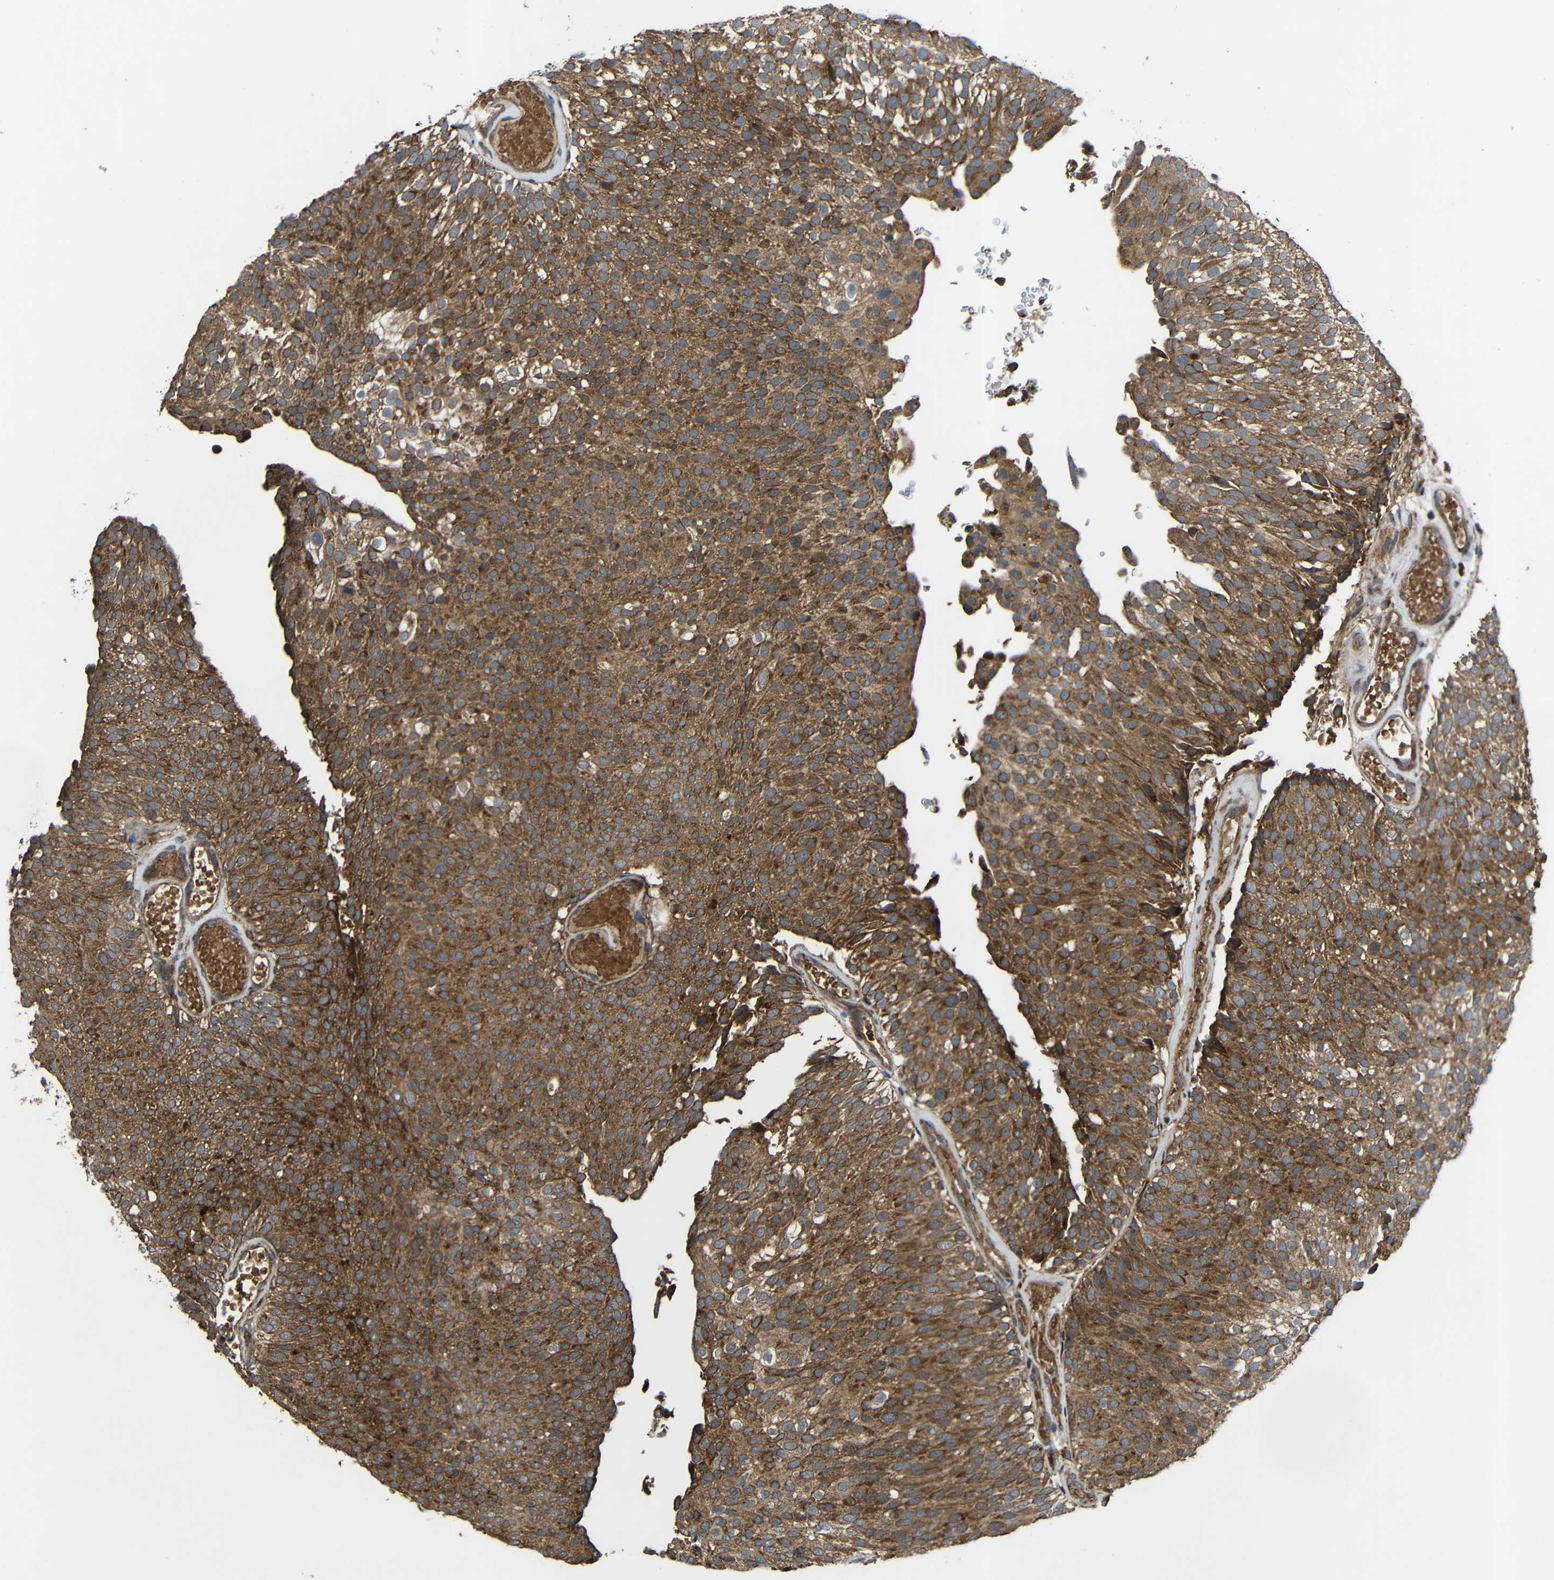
{"staining": {"intensity": "strong", "quantity": "25%-75%", "location": "cytoplasmic/membranous"}, "tissue": "urothelial cancer", "cell_type": "Tumor cells", "image_type": "cancer", "snomed": [{"axis": "morphology", "description": "Urothelial carcinoma, Low grade"}, {"axis": "topography", "description": "Urinary bladder"}], "caption": "Protein staining of urothelial cancer tissue reveals strong cytoplasmic/membranous positivity in approximately 25%-75% of tumor cells. Nuclei are stained in blue.", "gene": "C1GALT1", "patient": {"sex": "male", "age": 78}}